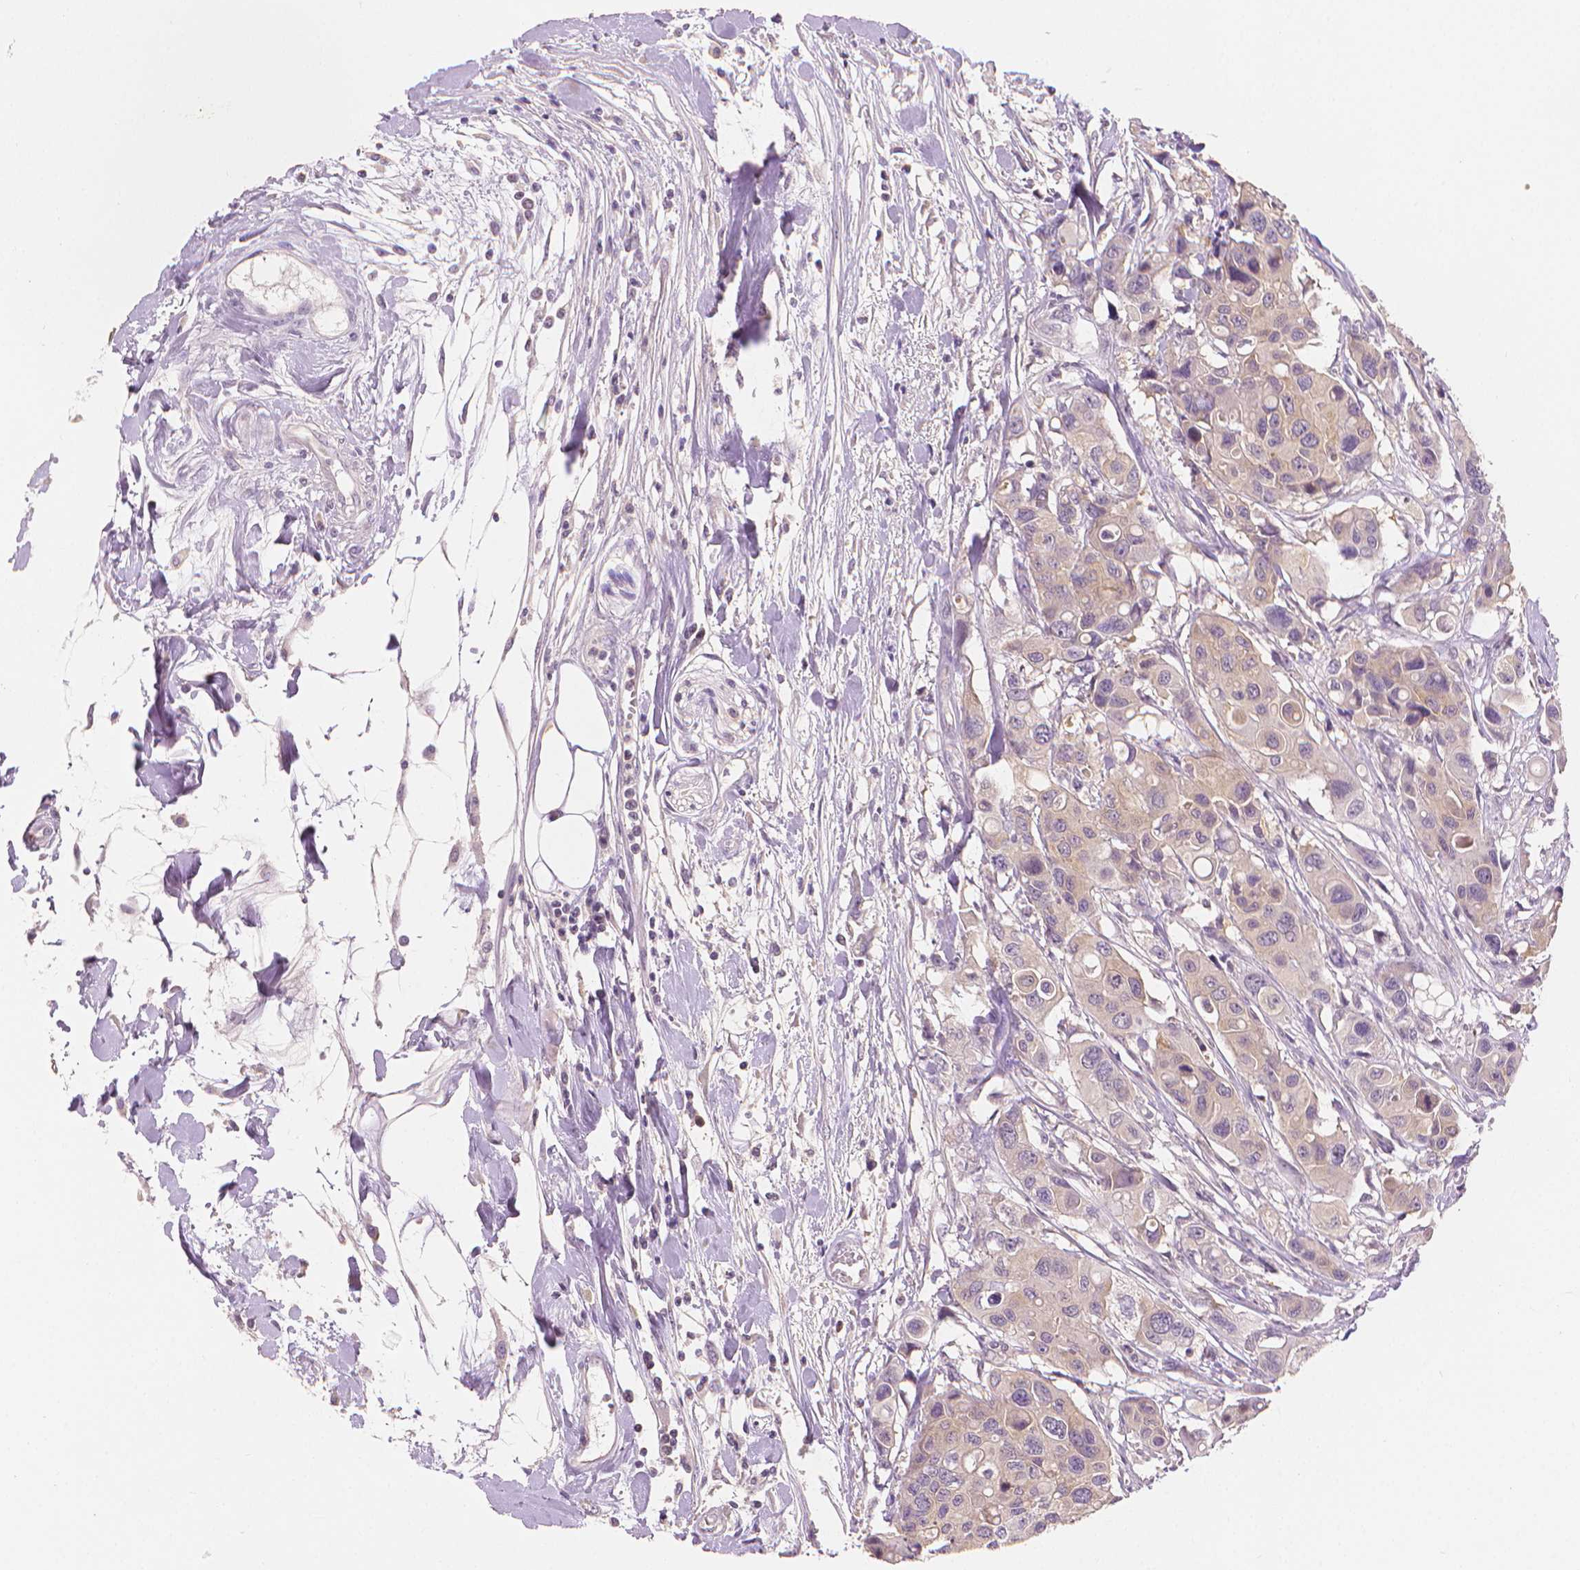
{"staining": {"intensity": "negative", "quantity": "none", "location": "none"}, "tissue": "colorectal cancer", "cell_type": "Tumor cells", "image_type": "cancer", "snomed": [{"axis": "morphology", "description": "Adenocarcinoma, NOS"}, {"axis": "topography", "description": "Colon"}], "caption": "Colorectal adenocarcinoma was stained to show a protein in brown. There is no significant expression in tumor cells.", "gene": "FASN", "patient": {"sex": "male", "age": 77}}